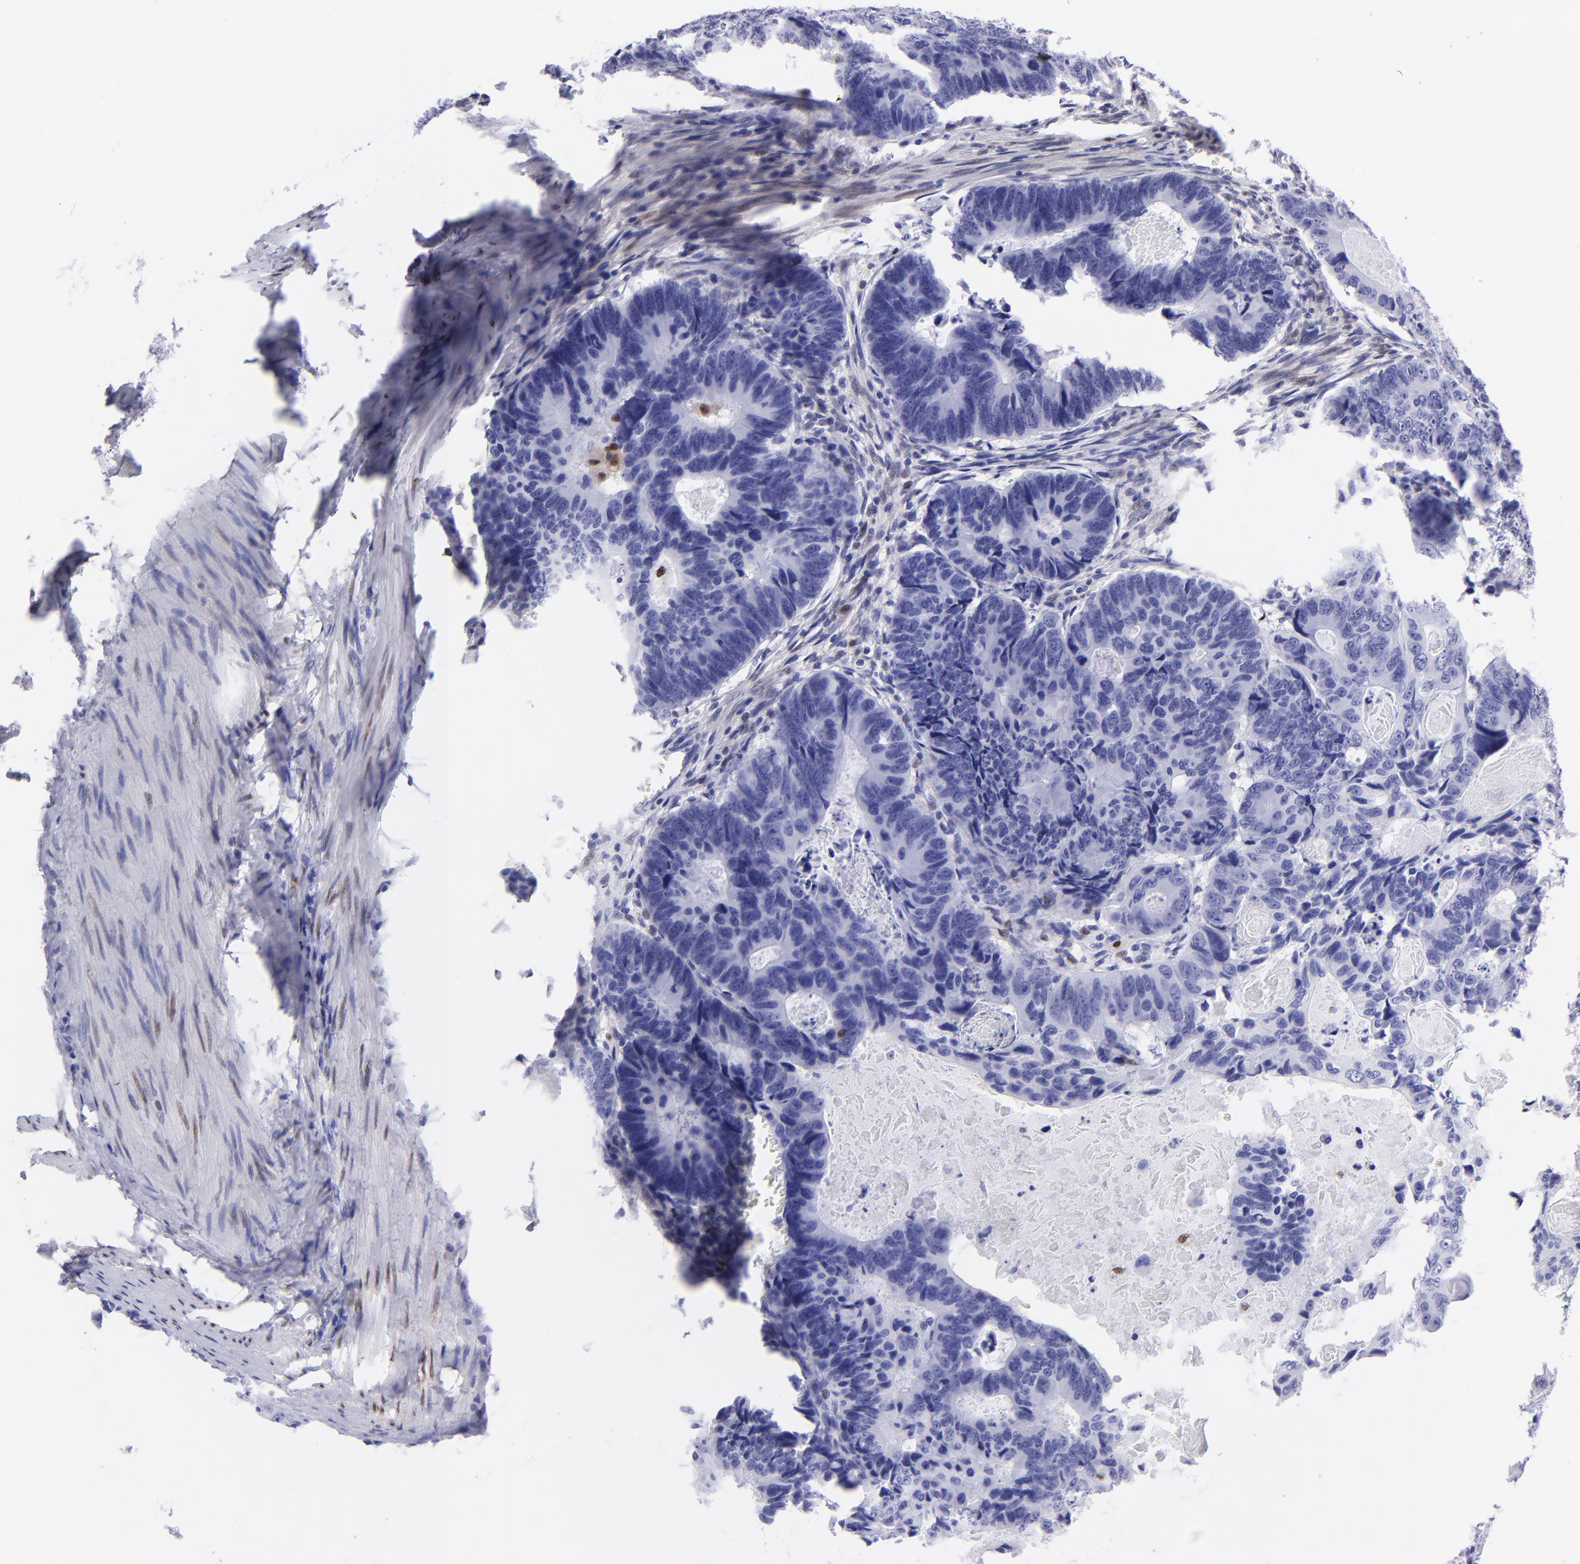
{"staining": {"intensity": "negative", "quantity": "none", "location": "none"}, "tissue": "colorectal cancer", "cell_type": "Tumor cells", "image_type": "cancer", "snomed": [{"axis": "morphology", "description": "Adenocarcinoma, NOS"}, {"axis": "topography", "description": "Colon"}], "caption": "Protein analysis of adenocarcinoma (colorectal) displays no significant staining in tumor cells.", "gene": "MITF", "patient": {"sex": "female", "age": 55}}